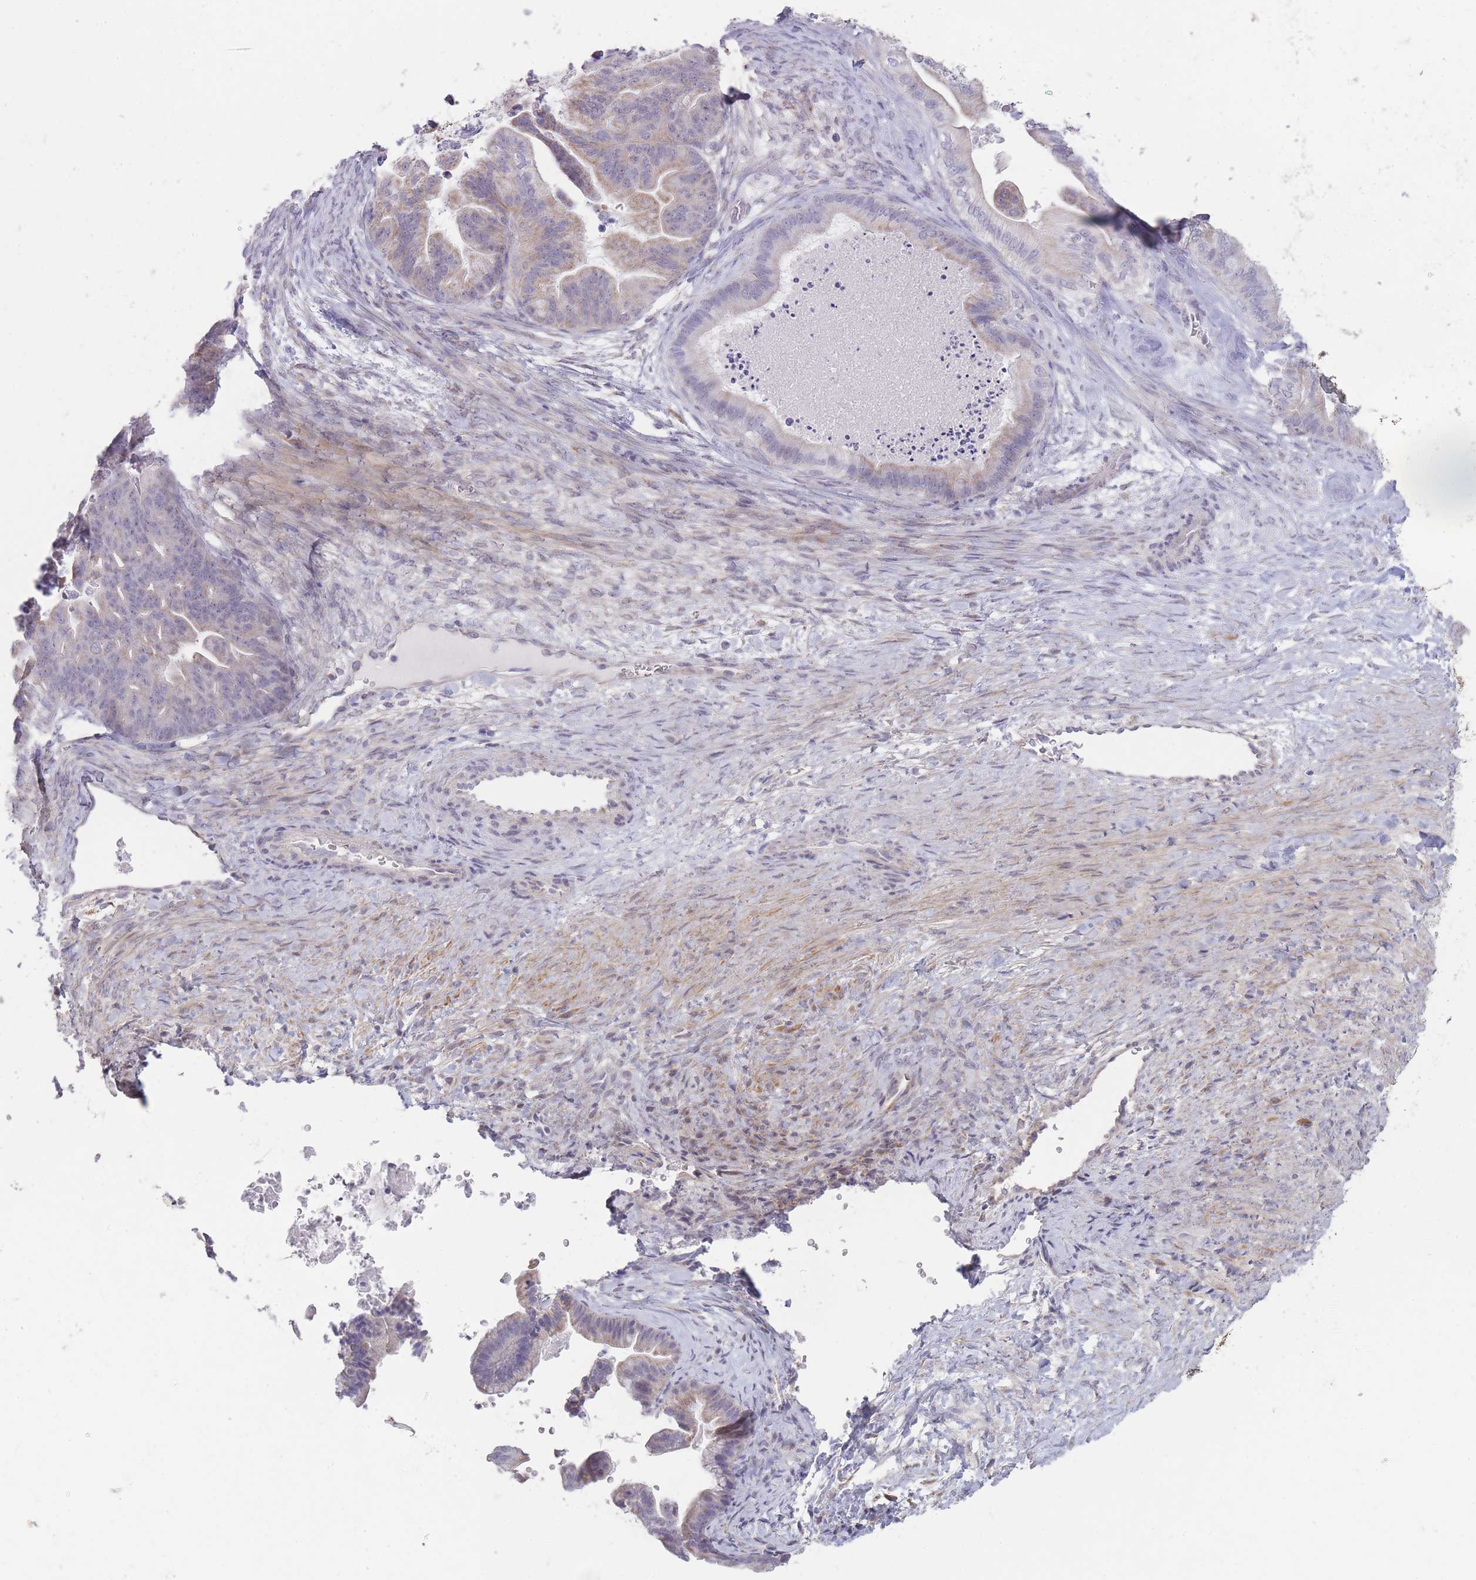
{"staining": {"intensity": "moderate", "quantity": "<25%", "location": "cytoplasmic/membranous"}, "tissue": "ovarian cancer", "cell_type": "Tumor cells", "image_type": "cancer", "snomed": [{"axis": "morphology", "description": "Cystadenocarcinoma, mucinous, NOS"}, {"axis": "topography", "description": "Ovary"}], "caption": "Tumor cells show low levels of moderate cytoplasmic/membranous positivity in approximately <25% of cells in human ovarian mucinous cystadenocarcinoma.", "gene": "ZBTB24", "patient": {"sex": "female", "age": 67}}